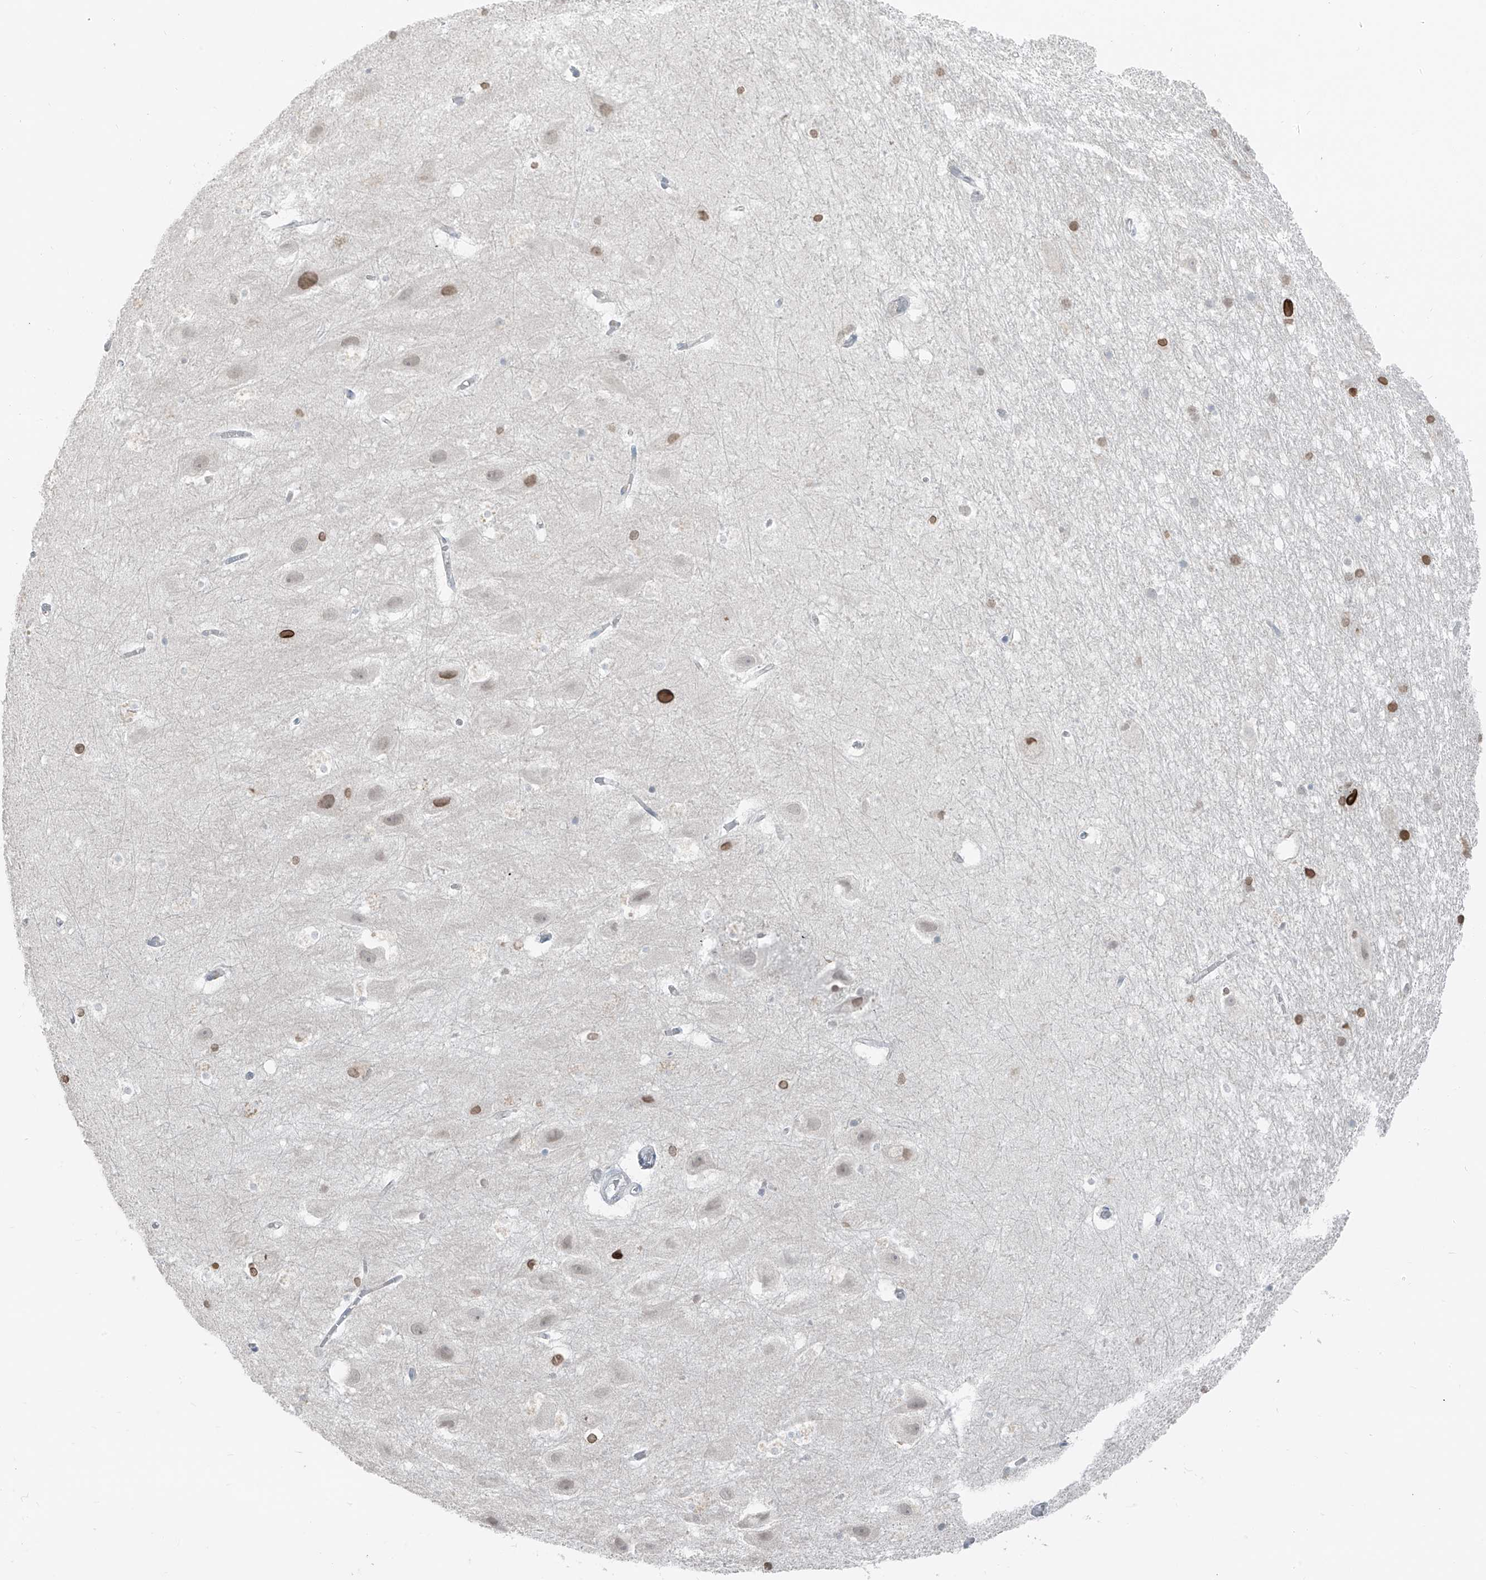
{"staining": {"intensity": "strong", "quantity": "<25%", "location": "nuclear"}, "tissue": "hippocampus", "cell_type": "Glial cells", "image_type": "normal", "snomed": [{"axis": "morphology", "description": "Normal tissue, NOS"}, {"axis": "topography", "description": "Hippocampus"}], "caption": "Immunohistochemistry micrograph of benign hippocampus stained for a protein (brown), which displays medium levels of strong nuclear positivity in about <25% of glial cells.", "gene": "PRDM6", "patient": {"sex": "female", "age": 52}}